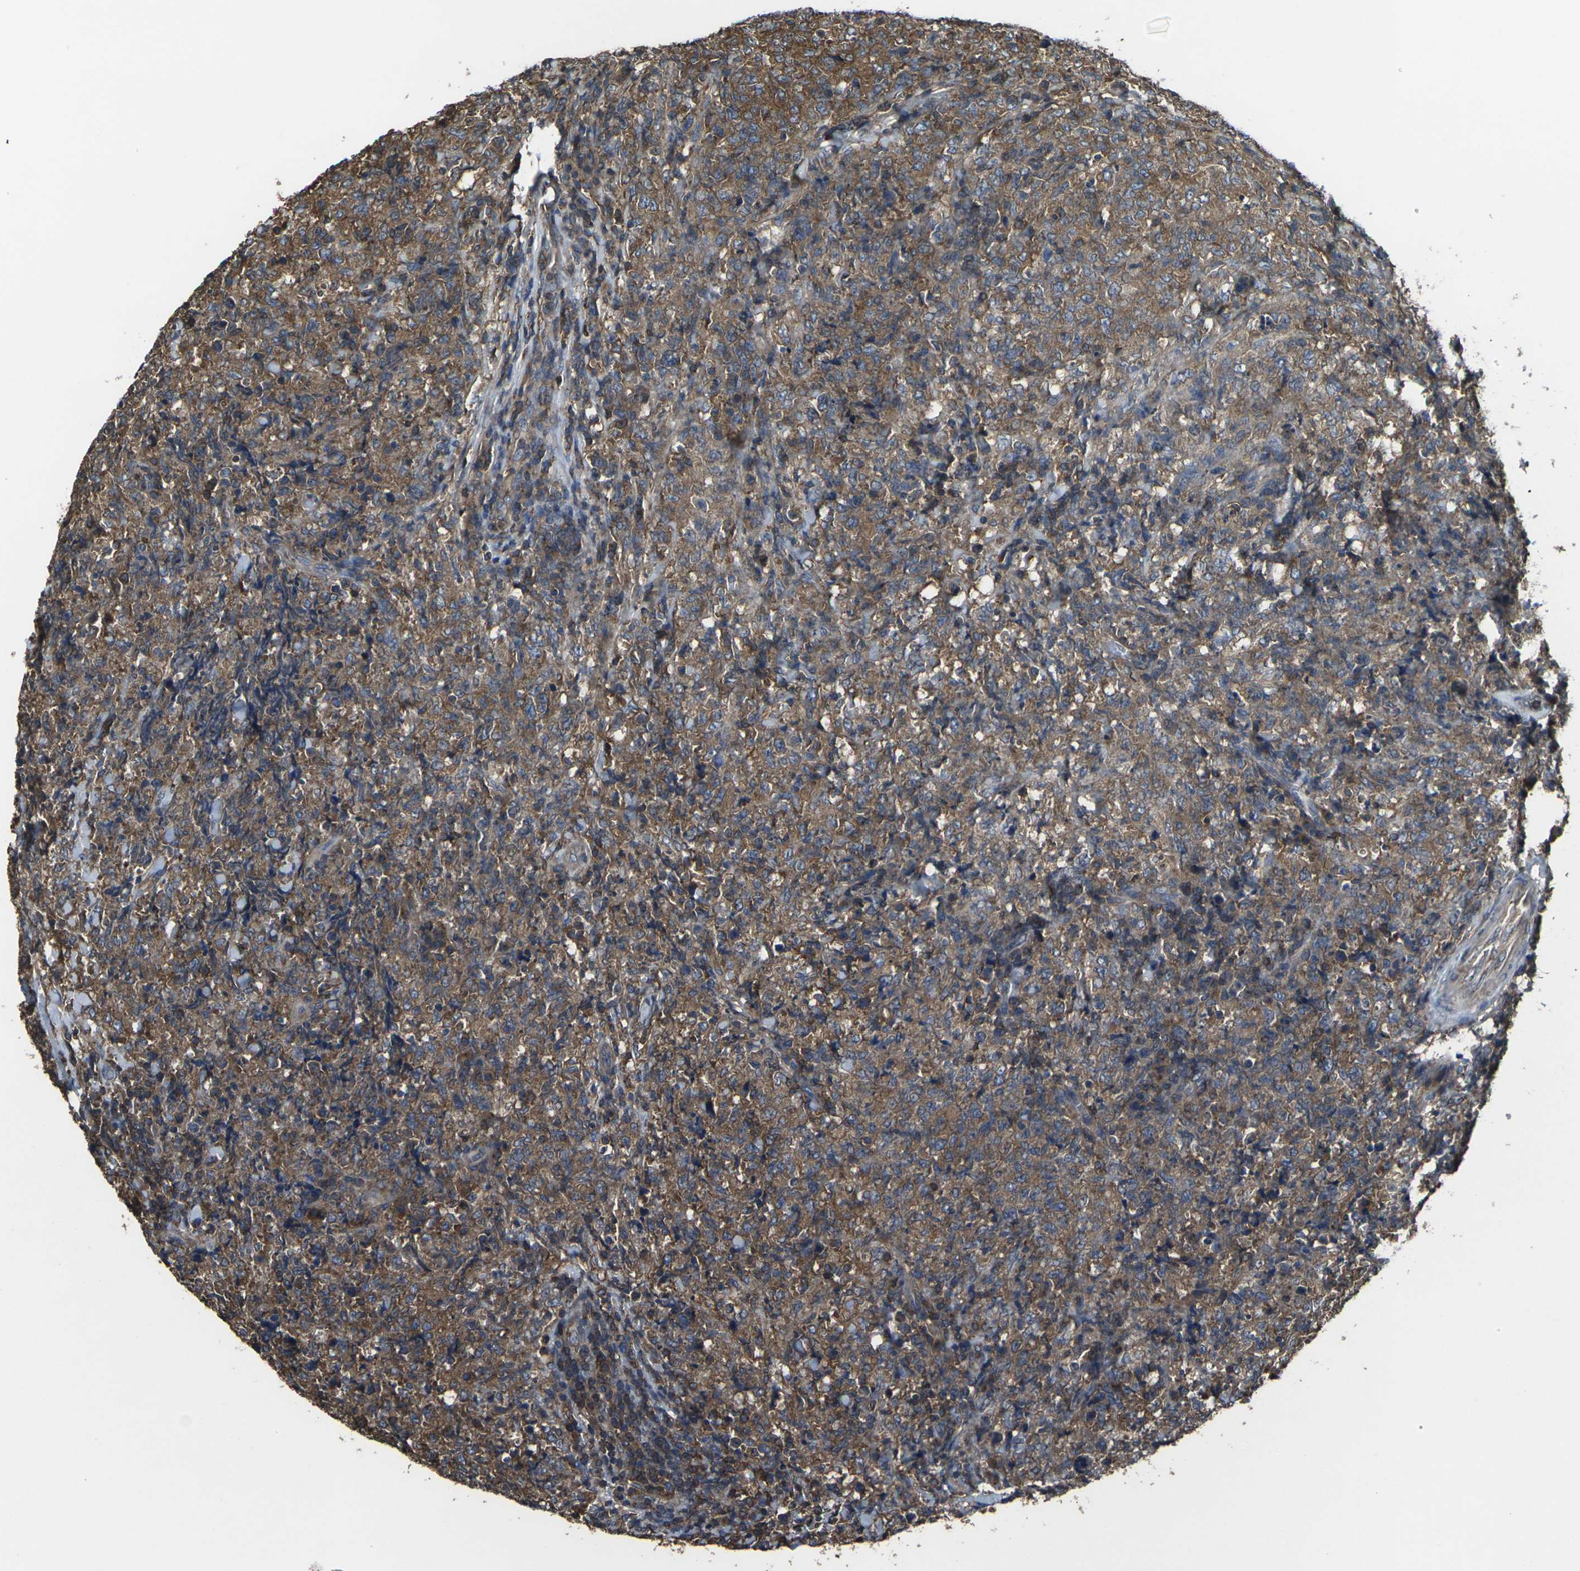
{"staining": {"intensity": "weak", "quantity": ">75%", "location": "cytoplasmic/membranous"}, "tissue": "lymphoma", "cell_type": "Tumor cells", "image_type": "cancer", "snomed": [{"axis": "morphology", "description": "Malignant lymphoma, non-Hodgkin's type, High grade"}, {"axis": "topography", "description": "Tonsil"}], "caption": "Weak cytoplasmic/membranous positivity is present in about >75% of tumor cells in malignant lymphoma, non-Hodgkin's type (high-grade).", "gene": "PRKACB", "patient": {"sex": "female", "age": 36}}